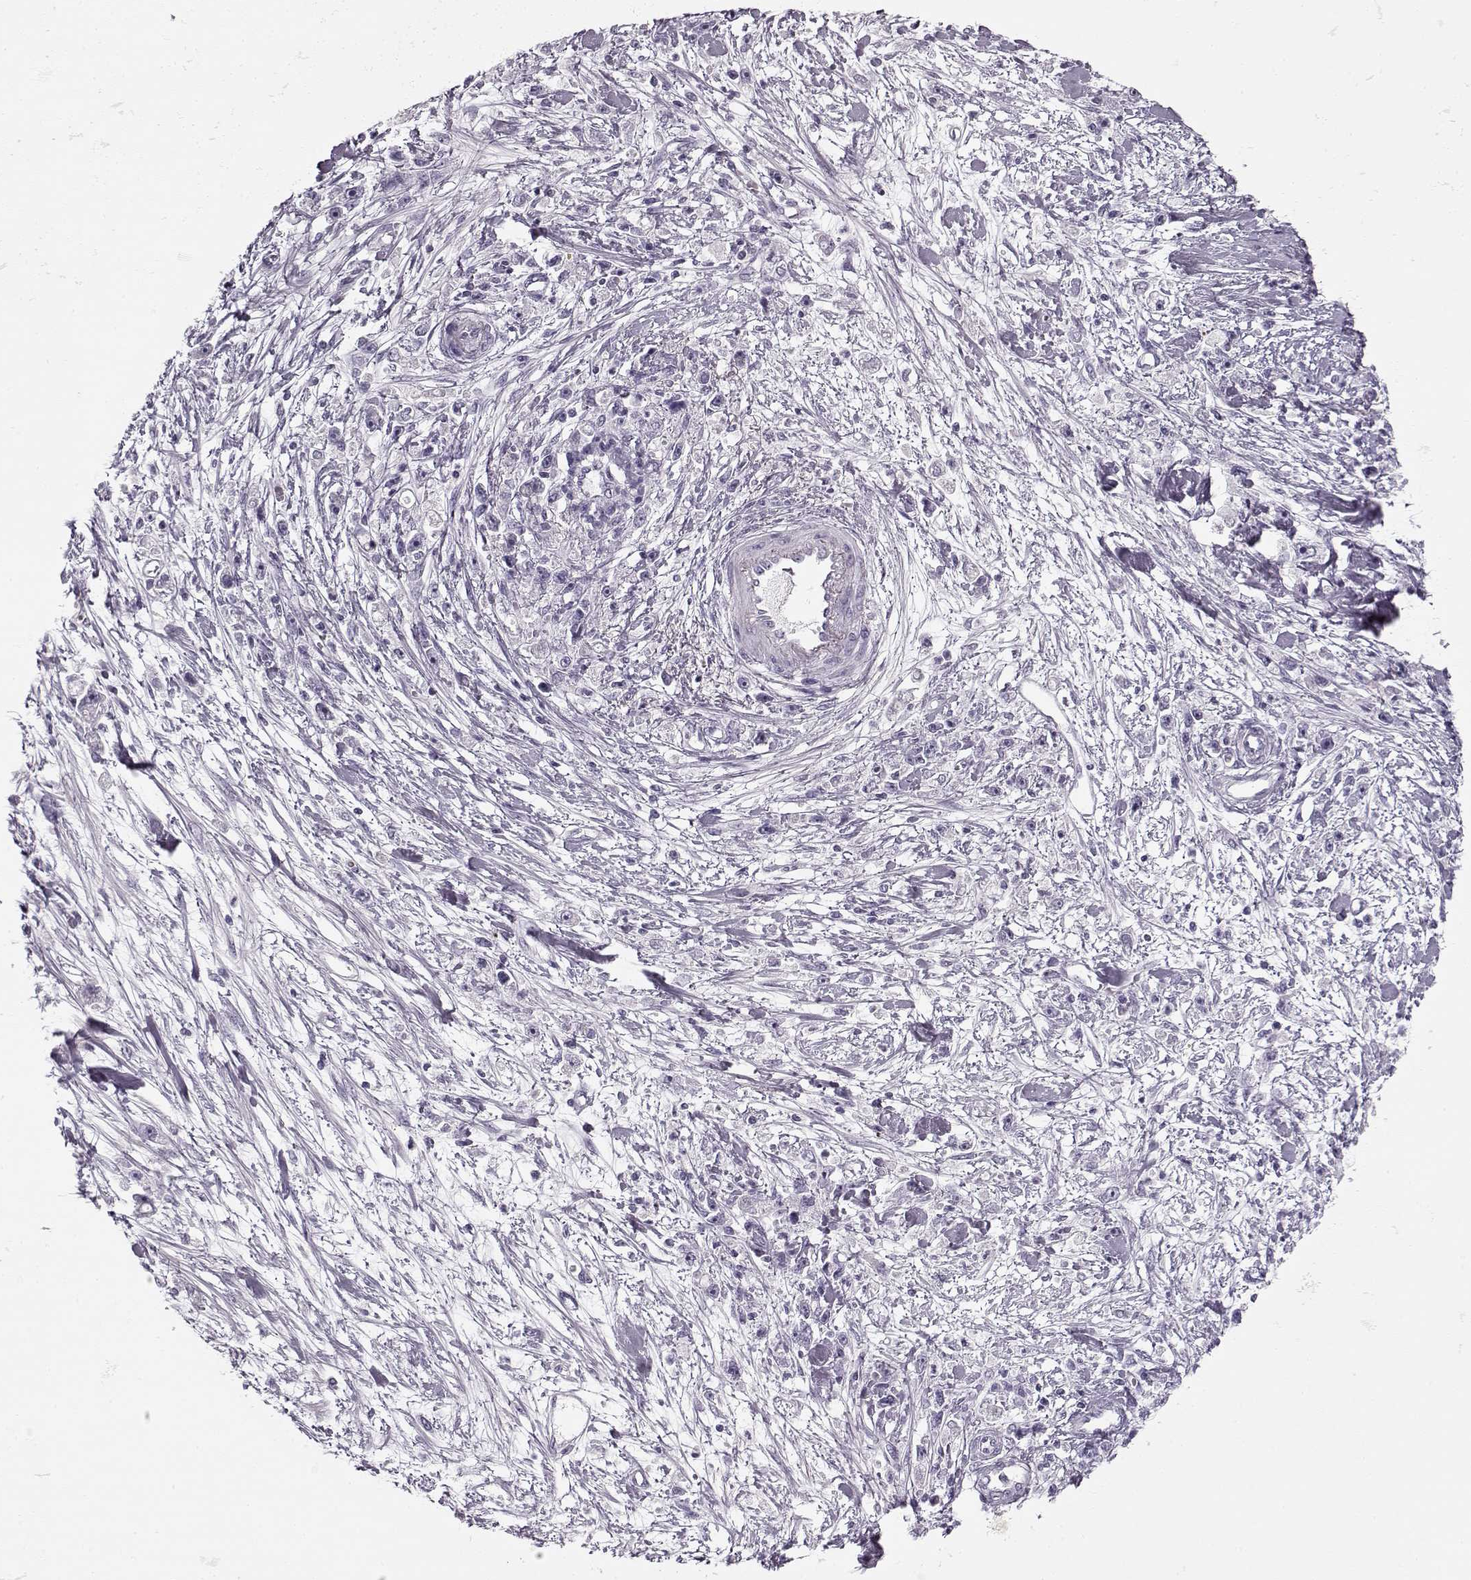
{"staining": {"intensity": "negative", "quantity": "none", "location": "none"}, "tissue": "stomach cancer", "cell_type": "Tumor cells", "image_type": "cancer", "snomed": [{"axis": "morphology", "description": "Adenocarcinoma, NOS"}, {"axis": "topography", "description": "Stomach"}], "caption": "Immunohistochemistry (IHC) micrograph of neoplastic tissue: stomach adenocarcinoma stained with DAB displays no significant protein expression in tumor cells.", "gene": "PNMT", "patient": {"sex": "female", "age": 59}}